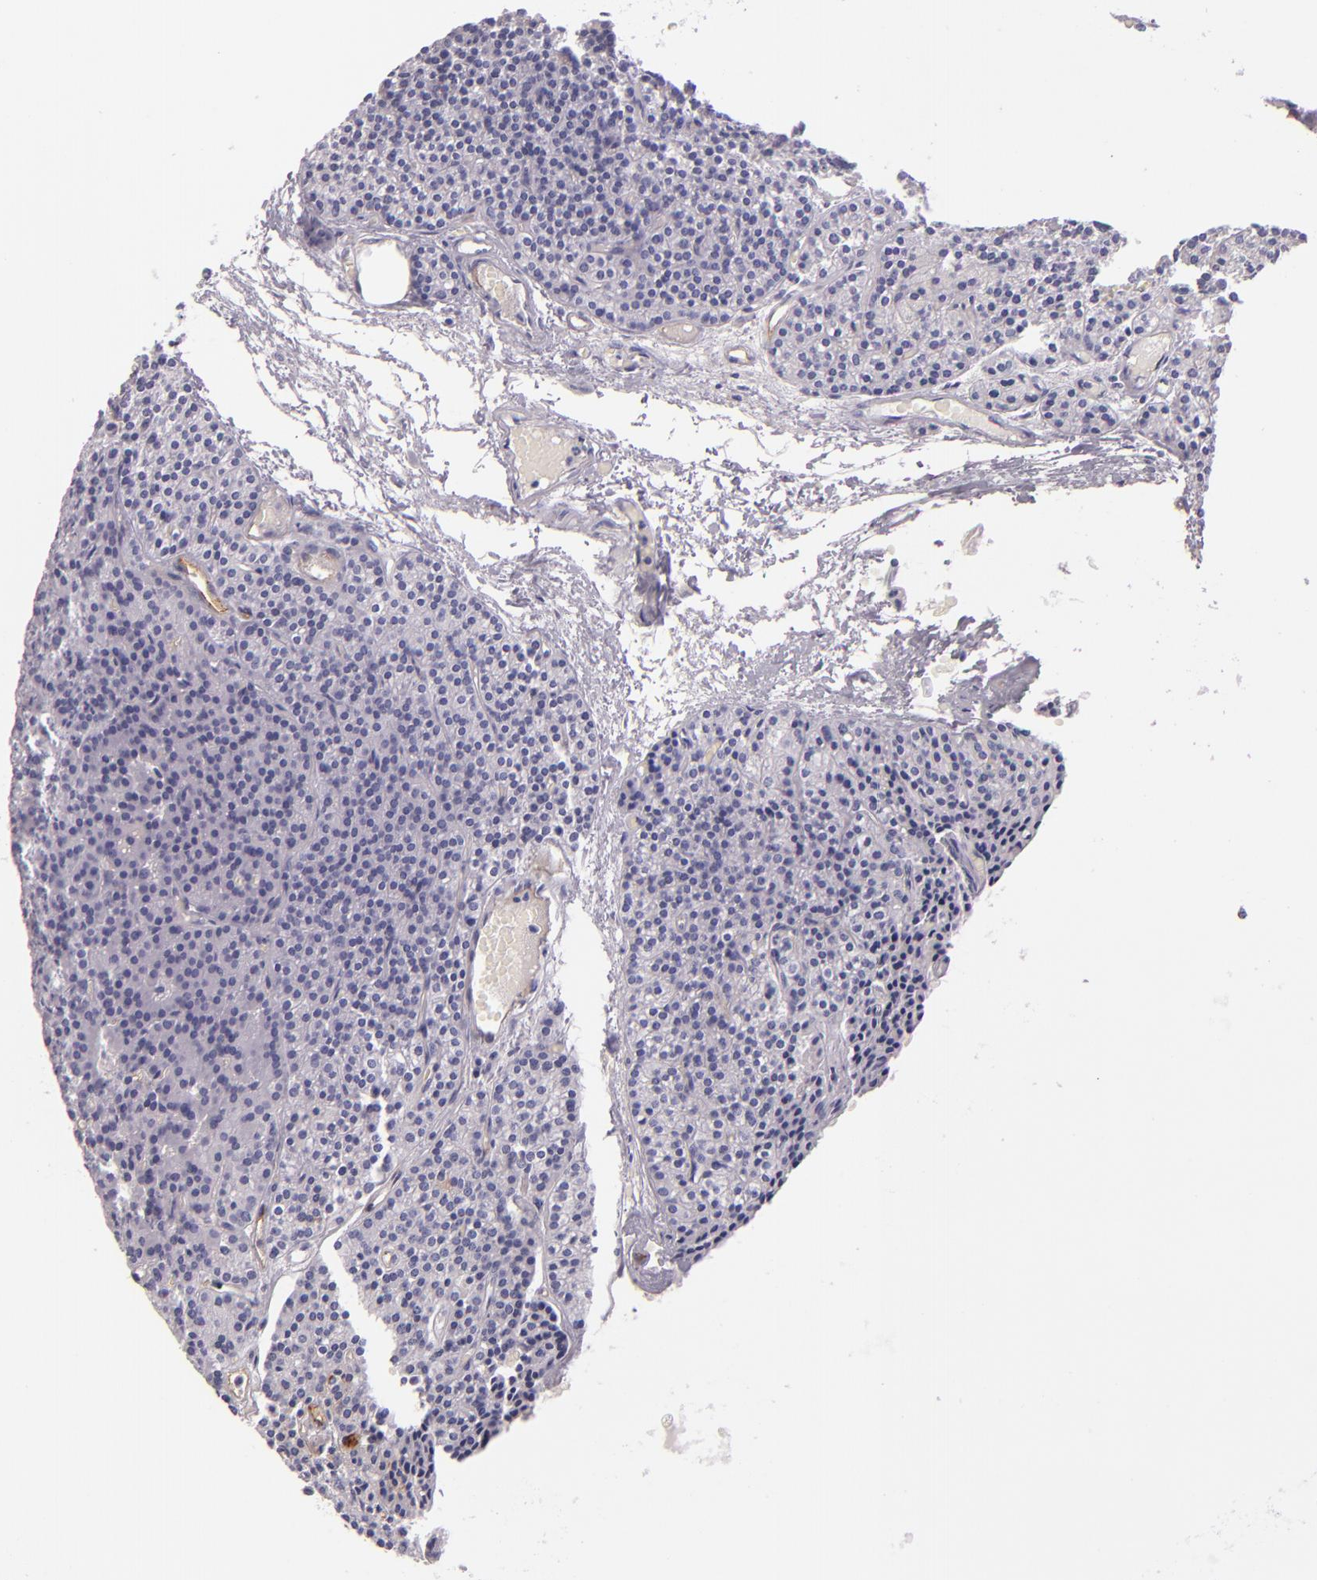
{"staining": {"intensity": "negative", "quantity": "none", "location": "none"}, "tissue": "parathyroid gland", "cell_type": "Glandular cells", "image_type": "normal", "snomed": [{"axis": "morphology", "description": "Normal tissue, NOS"}, {"axis": "topography", "description": "Parathyroid gland"}], "caption": "This histopathology image is of unremarkable parathyroid gland stained with immunohistochemistry to label a protein in brown with the nuclei are counter-stained blue. There is no positivity in glandular cells.", "gene": "ICAM1", "patient": {"sex": "male", "age": 57}}